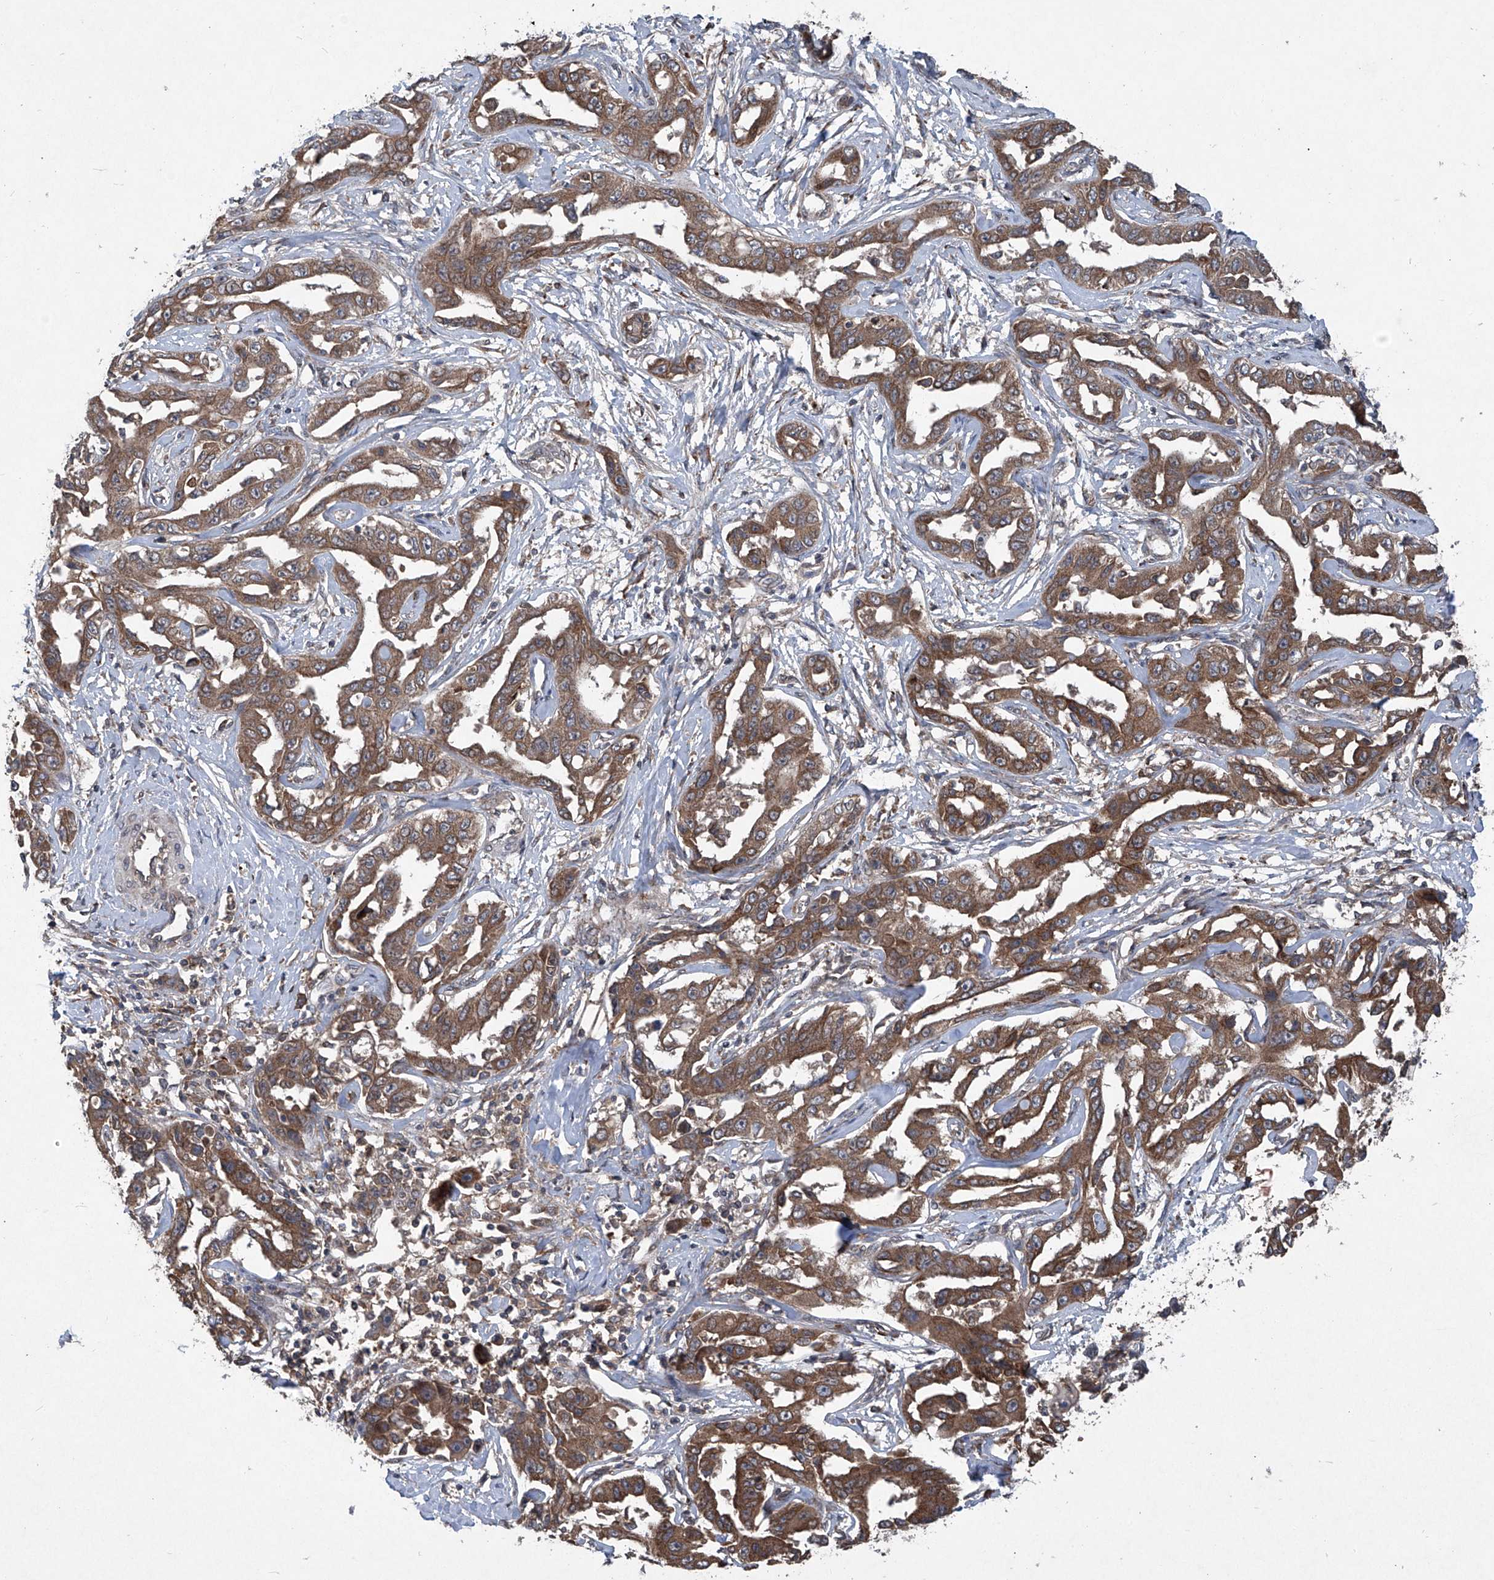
{"staining": {"intensity": "moderate", "quantity": ">75%", "location": "cytoplasmic/membranous"}, "tissue": "liver cancer", "cell_type": "Tumor cells", "image_type": "cancer", "snomed": [{"axis": "morphology", "description": "Cholangiocarcinoma"}, {"axis": "topography", "description": "Liver"}], "caption": "This histopathology image reveals immunohistochemistry staining of cholangiocarcinoma (liver), with medium moderate cytoplasmic/membranous positivity in about >75% of tumor cells.", "gene": "SUMF2", "patient": {"sex": "male", "age": 59}}